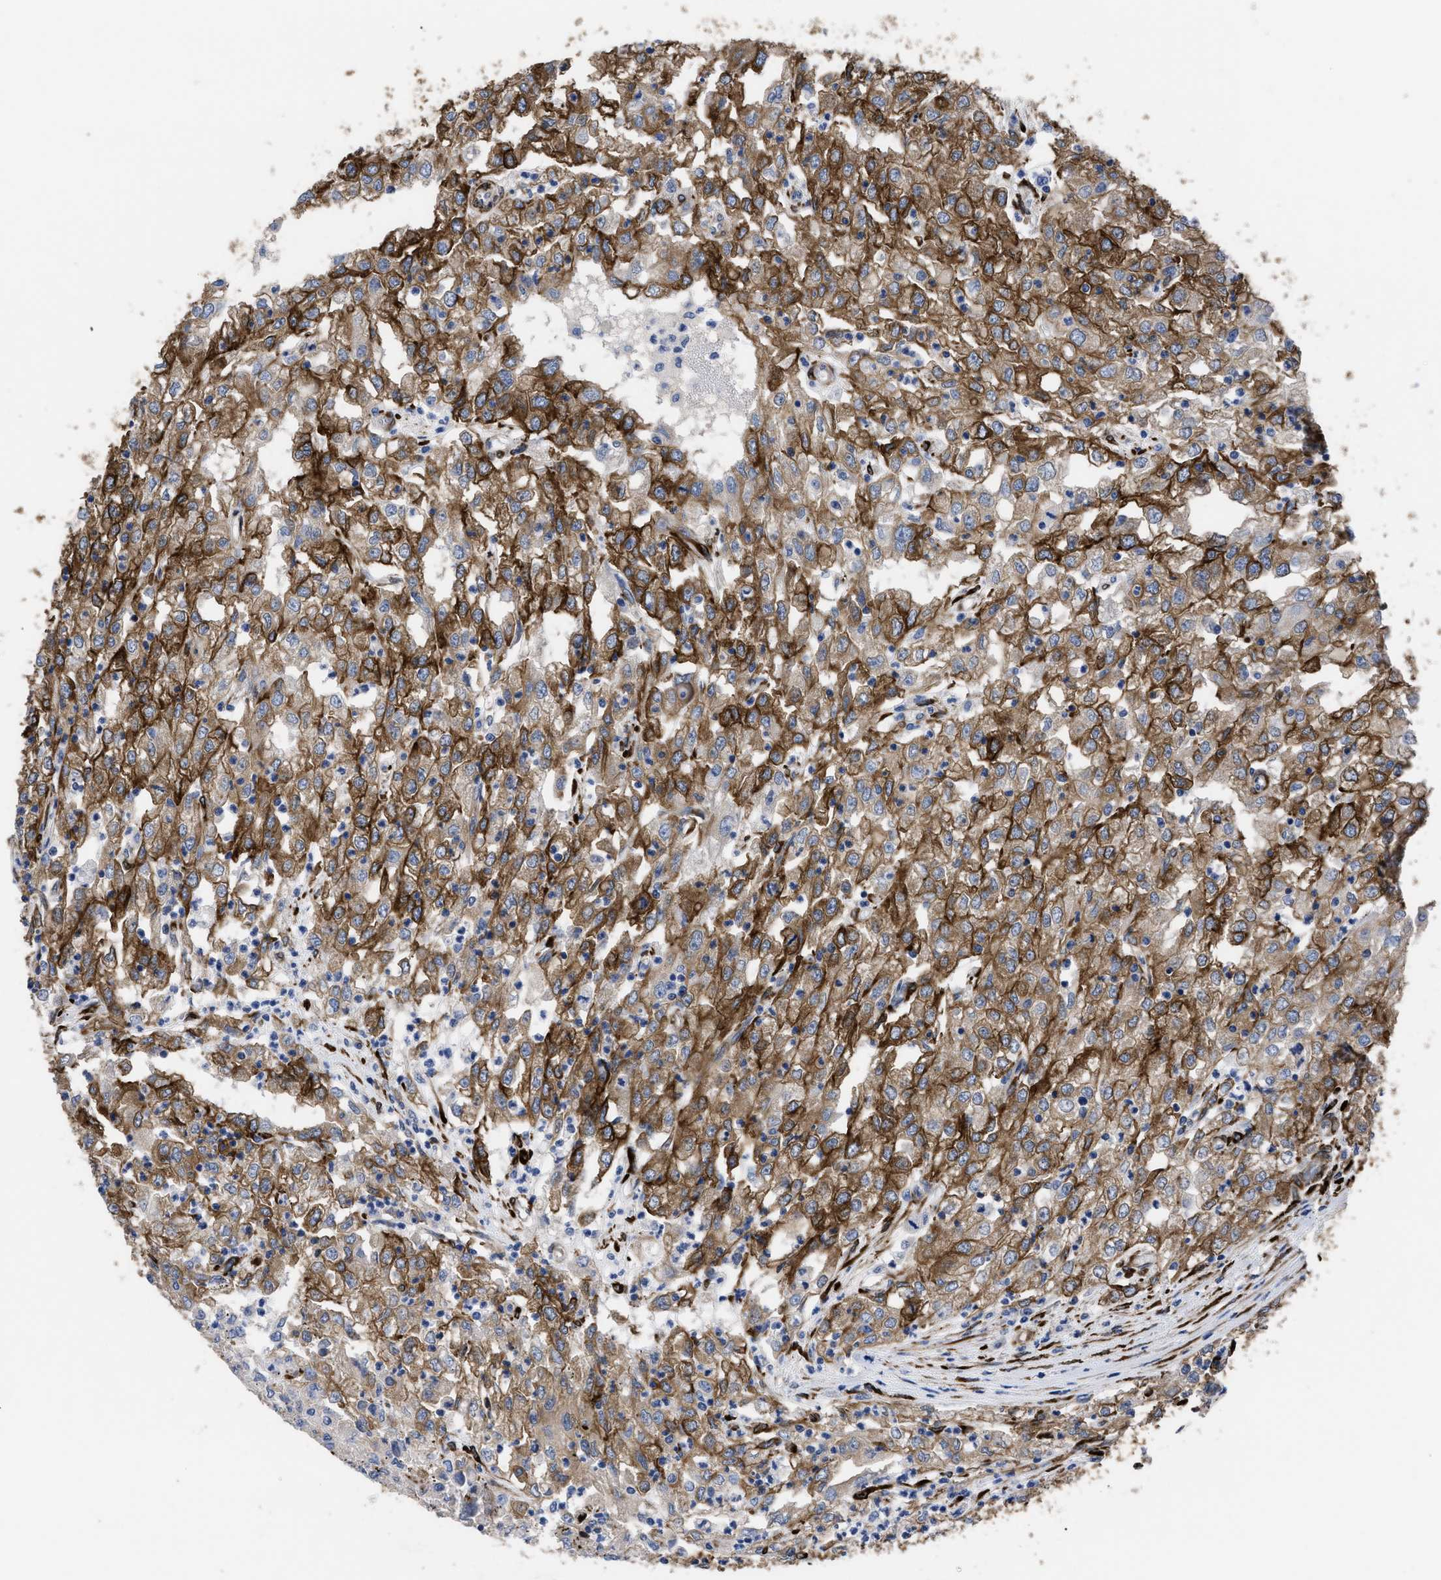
{"staining": {"intensity": "moderate", "quantity": ">75%", "location": "cytoplasmic/membranous"}, "tissue": "renal cancer", "cell_type": "Tumor cells", "image_type": "cancer", "snomed": [{"axis": "morphology", "description": "Adenocarcinoma, NOS"}, {"axis": "topography", "description": "Kidney"}], "caption": "Protein analysis of renal cancer tissue displays moderate cytoplasmic/membranous expression in about >75% of tumor cells.", "gene": "SQLE", "patient": {"sex": "female", "age": 54}}